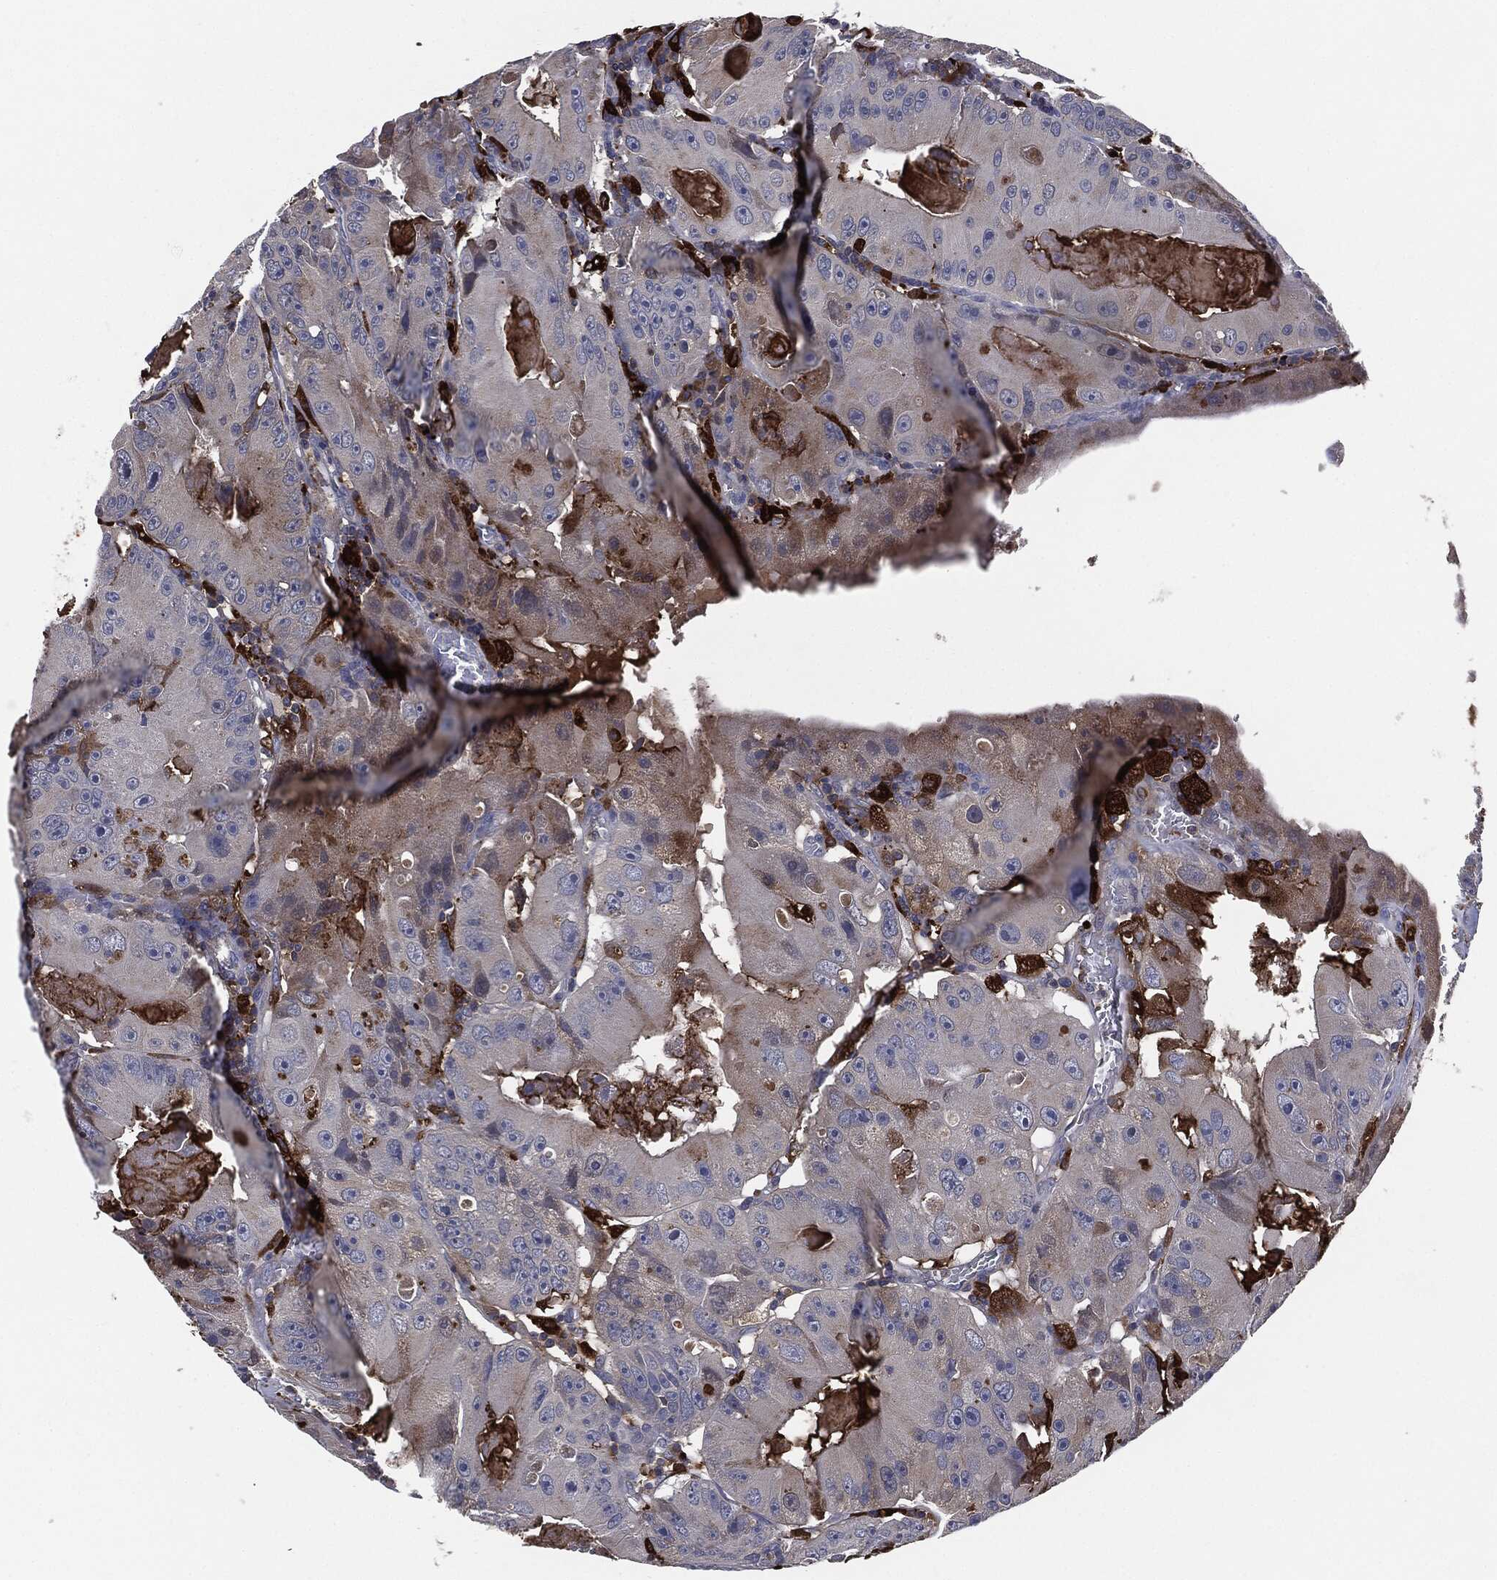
{"staining": {"intensity": "weak", "quantity": "25%-75%", "location": "cytoplasmic/membranous"}, "tissue": "colorectal cancer", "cell_type": "Tumor cells", "image_type": "cancer", "snomed": [{"axis": "morphology", "description": "Adenocarcinoma, NOS"}, {"axis": "topography", "description": "Colon"}], "caption": "This photomicrograph exhibits colorectal cancer (adenocarcinoma) stained with IHC to label a protein in brown. The cytoplasmic/membranous of tumor cells show weak positivity for the protein. Nuclei are counter-stained blue.", "gene": "TMEM11", "patient": {"sex": "female", "age": 86}}